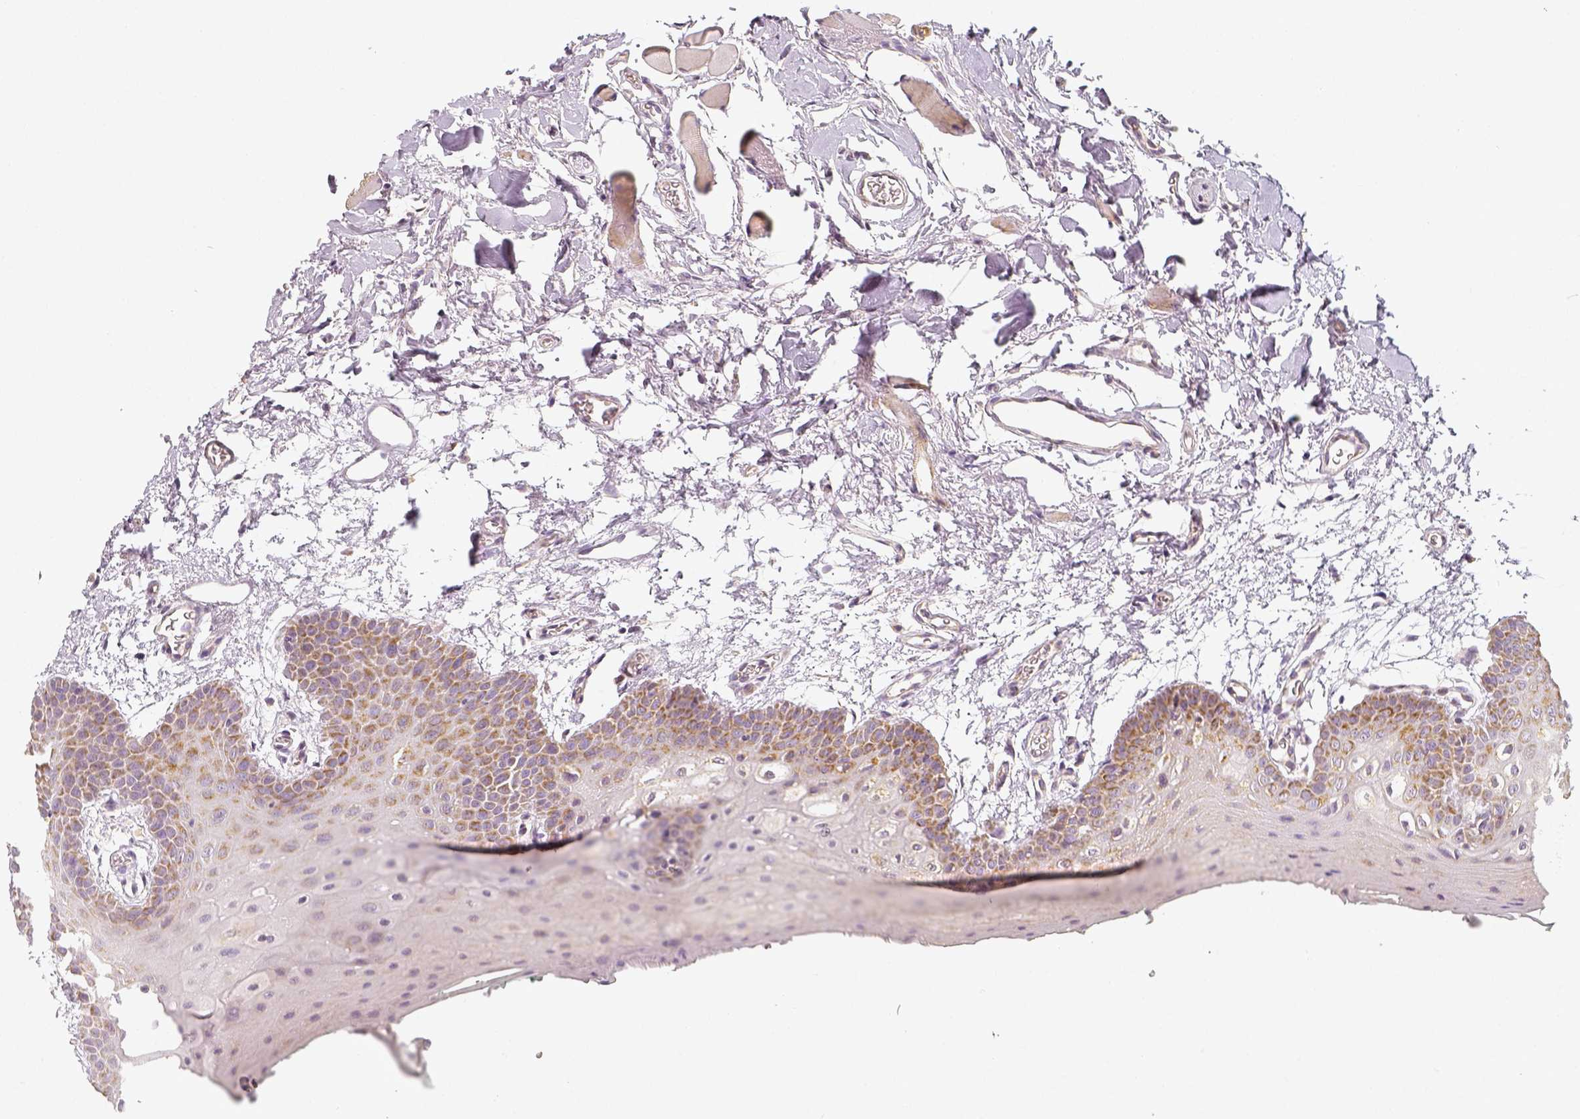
{"staining": {"intensity": "moderate", "quantity": ">75%", "location": "cytoplasmic/membranous"}, "tissue": "oral mucosa", "cell_type": "Squamous epithelial cells", "image_type": "normal", "snomed": [{"axis": "morphology", "description": "Normal tissue, NOS"}, {"axis": "morphology", "description": "Squamous cell carcinoma, NOS"}, {"axis": "topography", "description": "Oral tissue"}, {"axis": "topography", "description": "Head-Neck"}], "caption": "Protein expression by immunohistochemistry (IHC) shows moderate cytoplasmic/membranous expression in approximately >75% of squamous epithelial cells in unremarkable oral mucosa.", "gene": "PGAM5", "patient": {"sex": "female", "age": 50}}